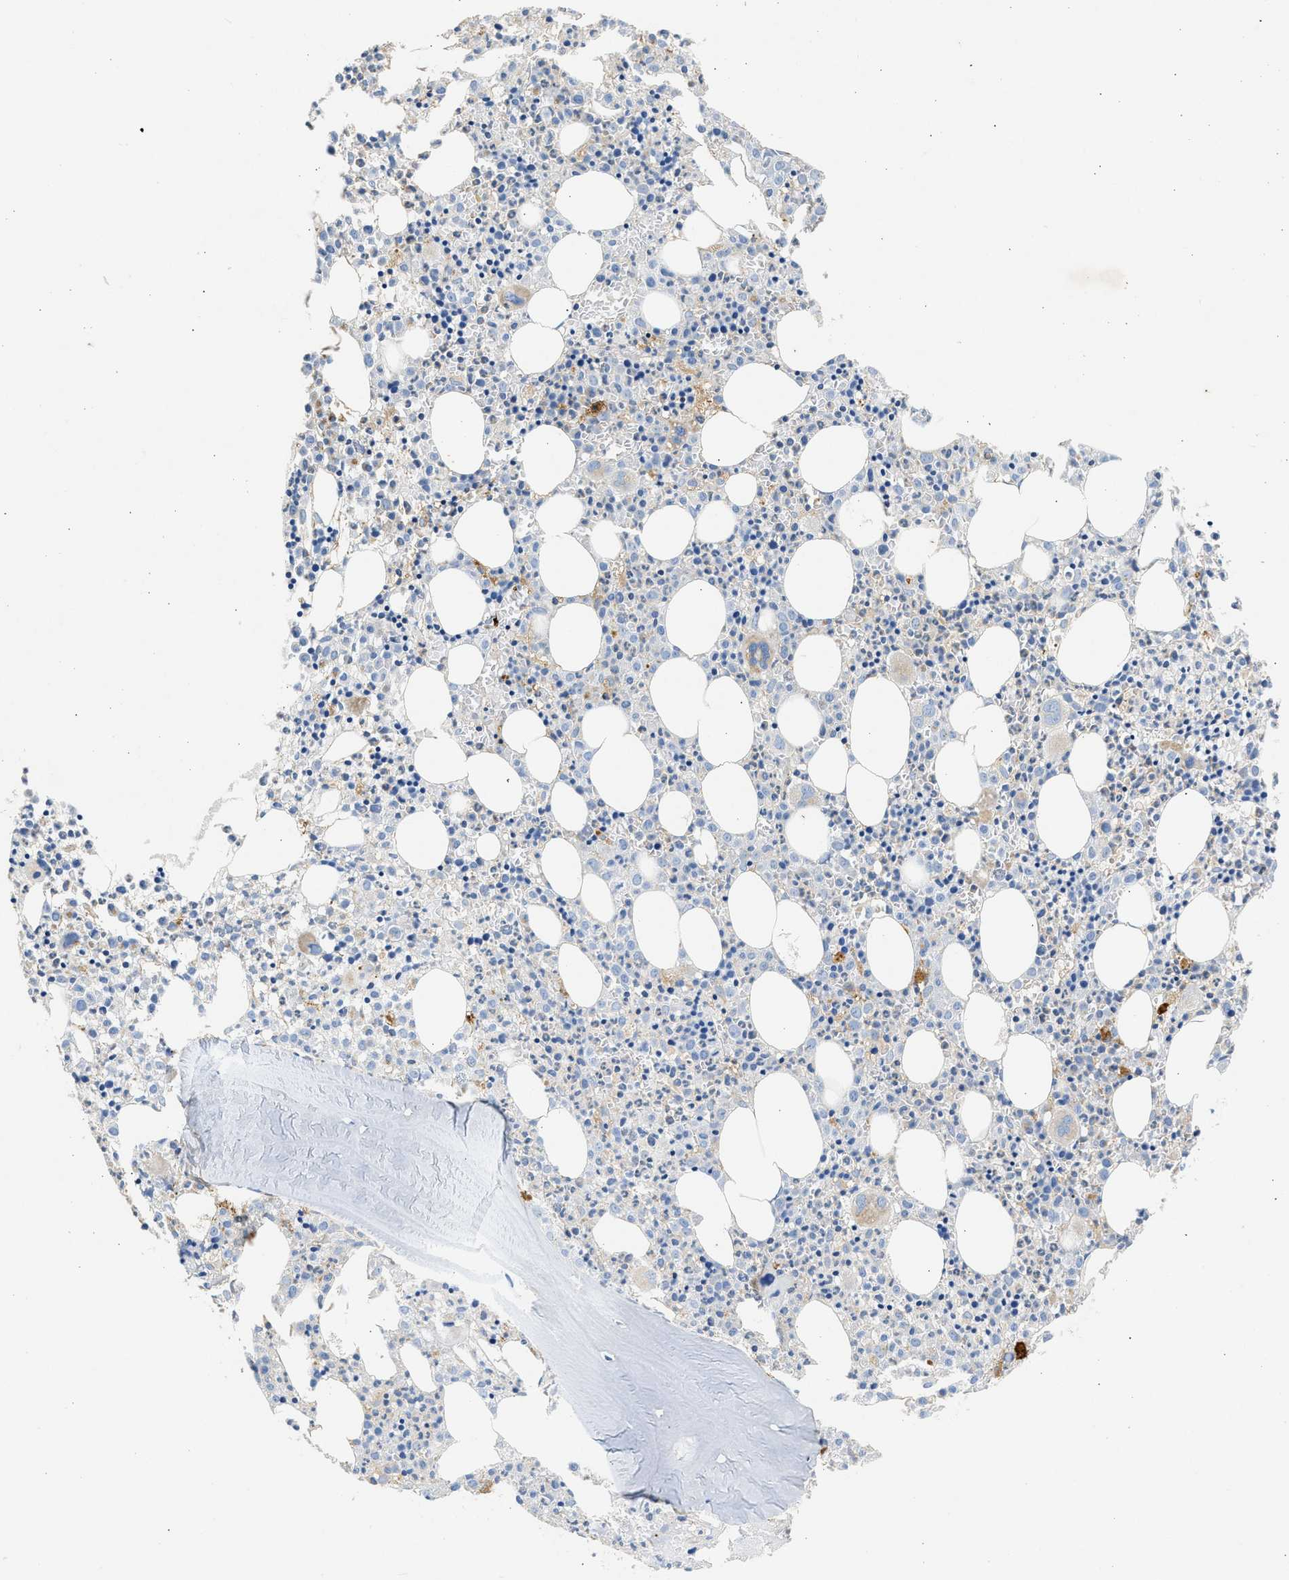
{"staining": {"intensity": "negative", "quantity": "none", "location": "none"}, "tissue": "bone marrow", "cell_type": "Hematopoietic cells", "image_type": "normal", "snomed": [{"axis": "morphology", "description": "Normal tissue, NOS"}, {"axis": "morphology", "description": "Inflammation, NOS"}, {"axis": "topography", "description": "Bone marrow"}], "caption": "Immunohistochemistry image of normal human bone marrow stained for a protein (brown), which demonstrates no expression in hematopoietic cells. The staining was performed using DAB to visualize the protein expression in brown, while the nuclei were stained in blue with hematoxylin (Magnification: 20x).", "gene": "IPO8", "patient": {"sex": "male", "age": 25}}